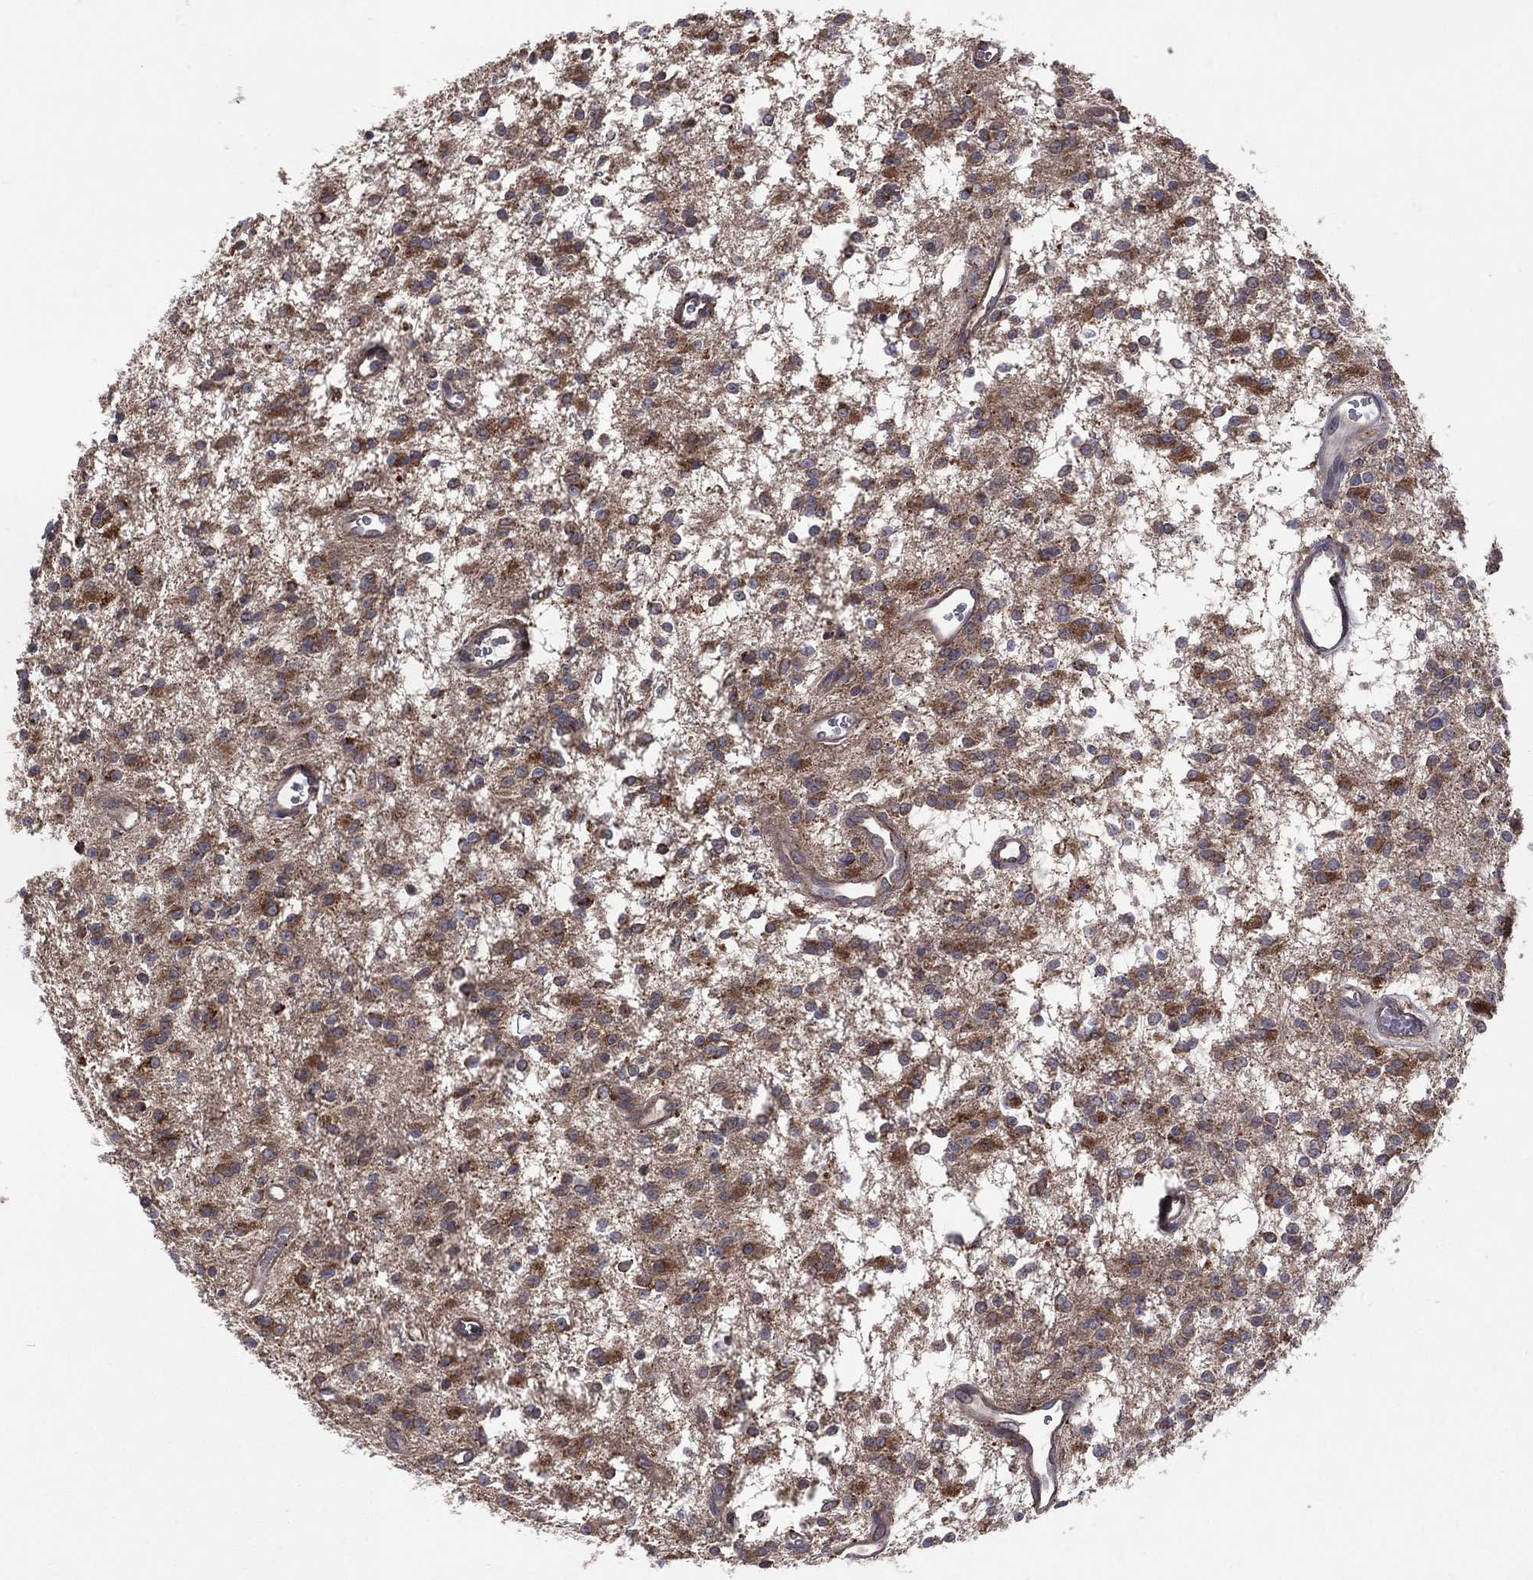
{"staining": {"intensity": "strong", "quantity": ">75%", "location": "cytoplasmic/membranous"}, "tissue": "glioma", "cell_type": "Tumor cells", "image_type": "cancer", "snomed": [{"axis": "morphology", "description": "Glioma, malignant, Low grade"}, {"axis": "topography", "description": "Brain"}], "caption": "Strong cytoplasmic/membranous staining is seen in about >75% of tumor cells in glioma. (DAB (3,3'-diaminobenzidine) IHC, brown staining for protein, blue staining for nuclei).", "gene": "STARD3", "patient": {"sex": "female", "age": 45}}